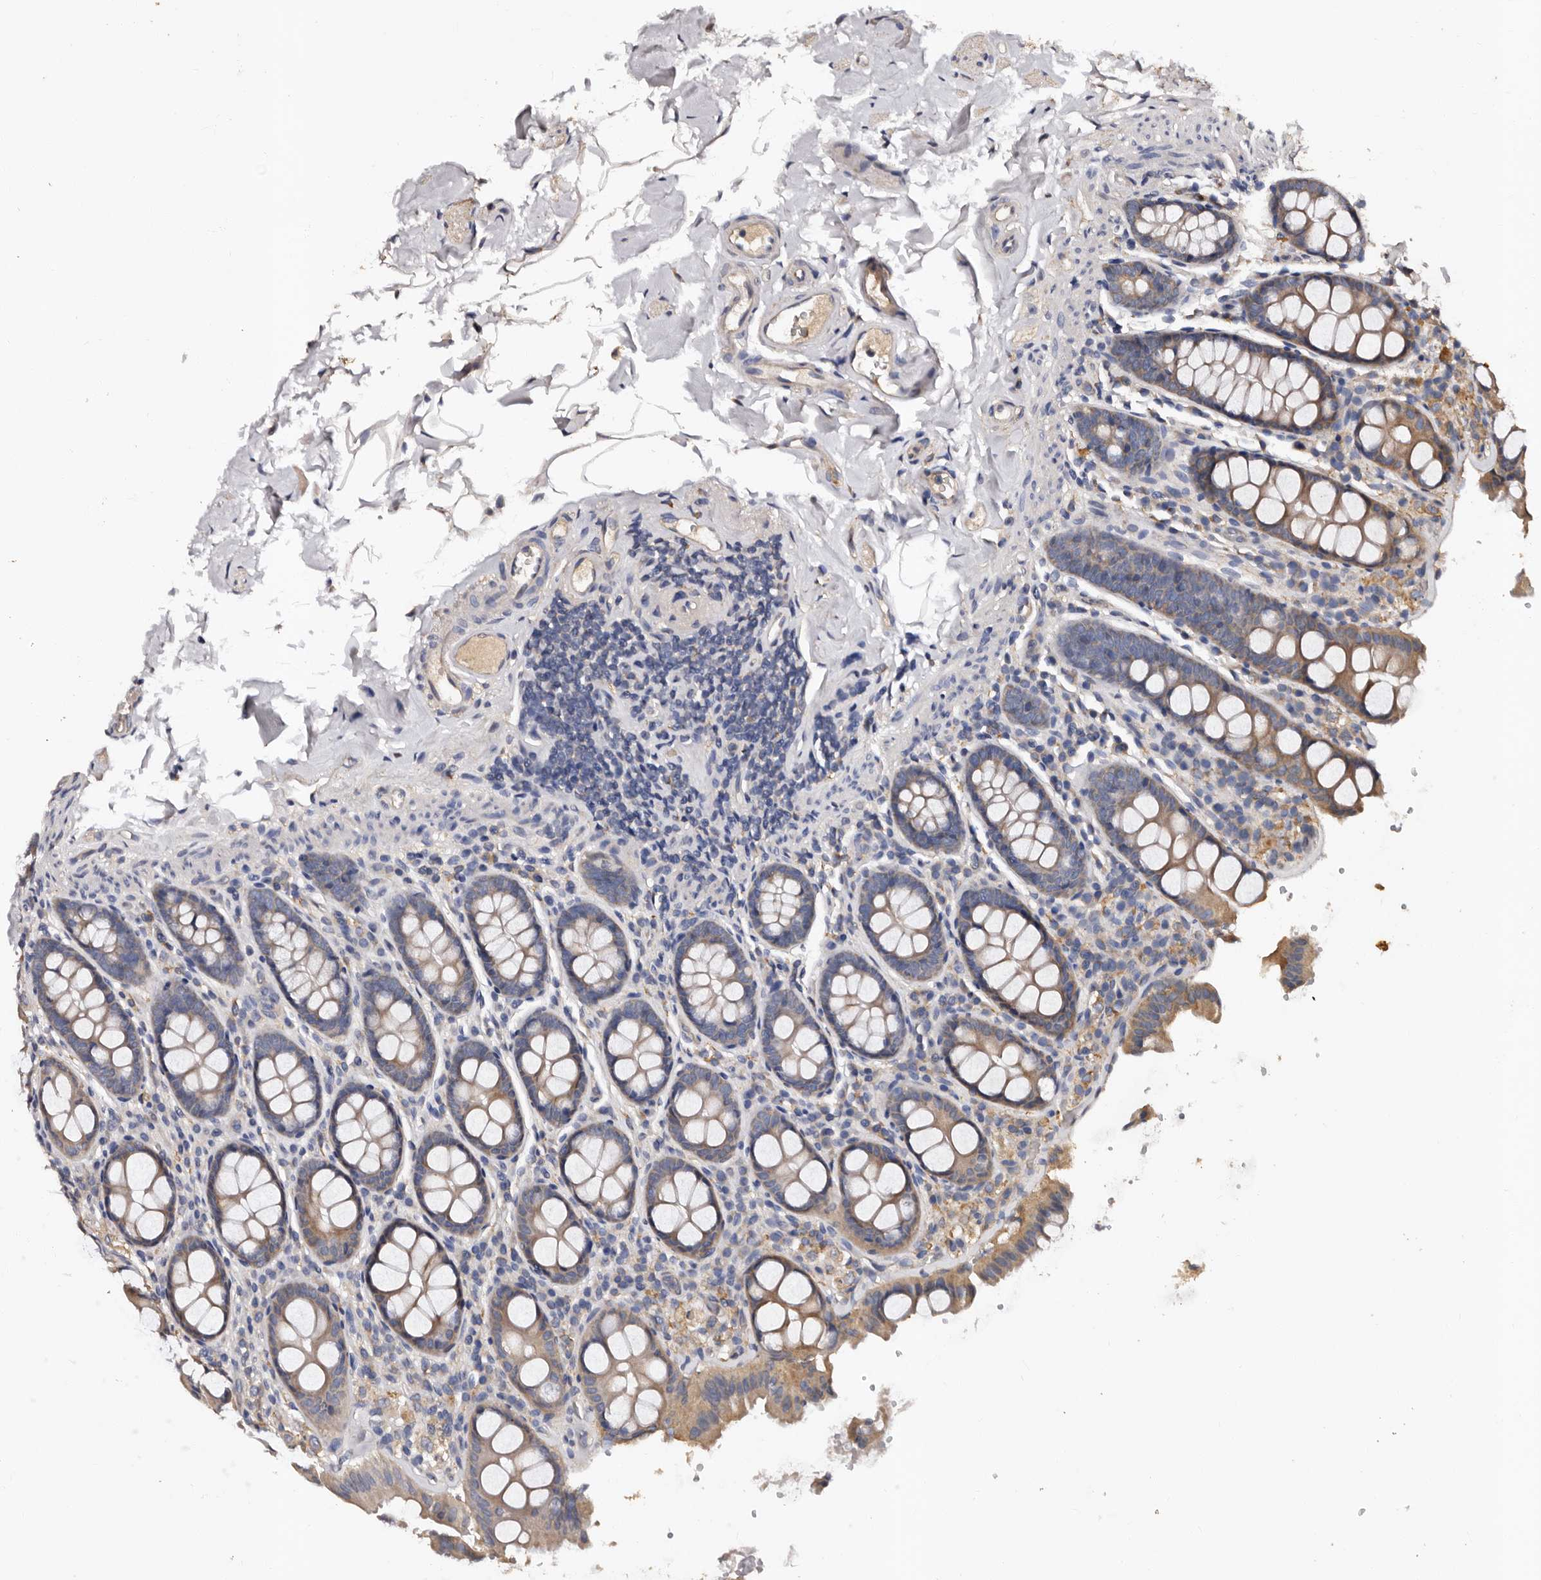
{"staining": {"intensity": "weak", "quantity": ">75%", "location": "cytoplasmic/membranous"}, "tissue": "colon", "cell_type": "Endothelial cells", "image_type": "normal", "snomed": [{"axis": "morphology", "description": "Normal tissue, NOS"}, {"axis": "topography", "description": "Colon"}, {"axis": "topography", "description": "Peripheral nerve tissue"}], "caption": "Colon stained with immunohistochemistry shows weak cytoplasmic/membranous positivity in approximately >75% of endothelial cells.", "gene": "ADCK5", "patient": {"sex": "female", "age": 61}}